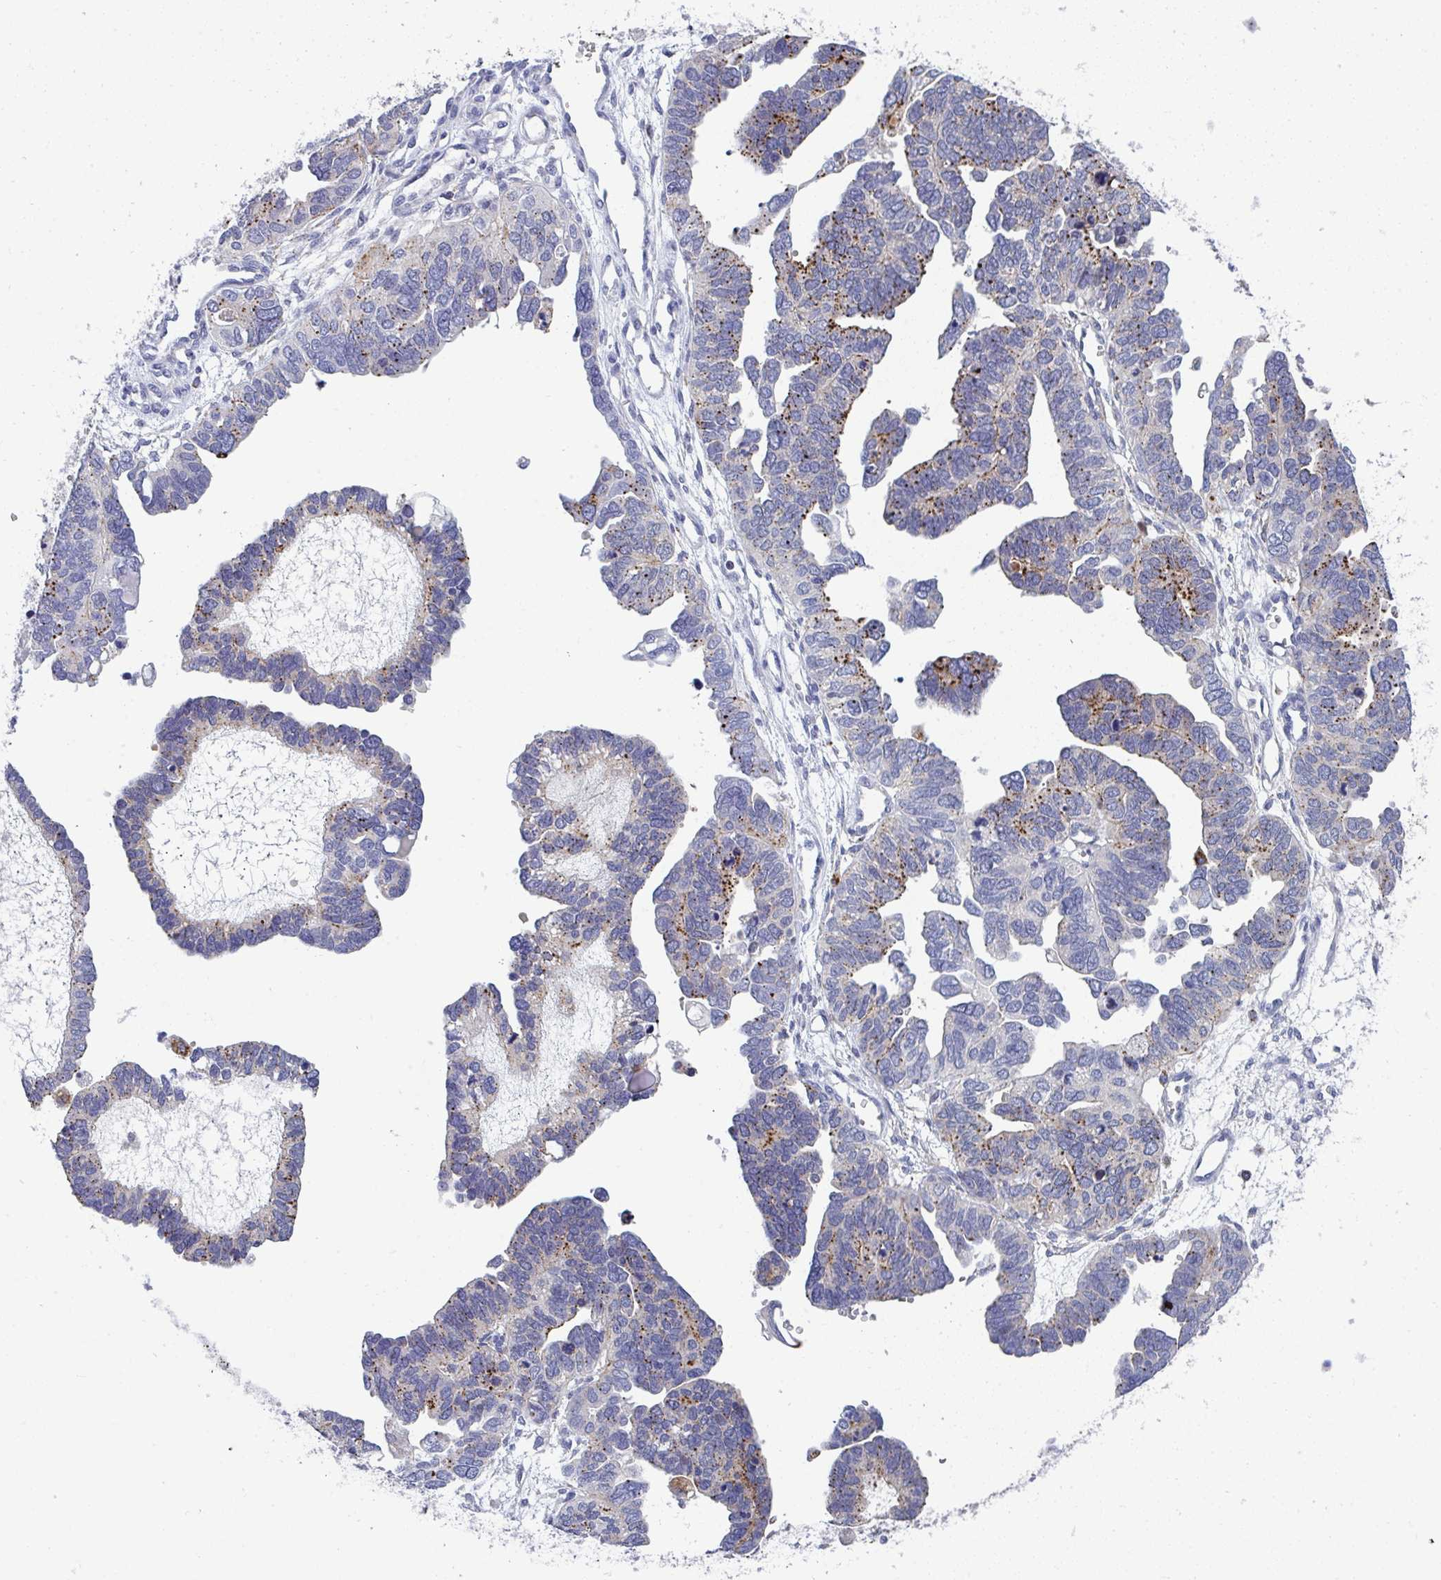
{"staining": {"intensity": "moderate", "quantity": "<25%", "location": "cytoplasmic/membranous"}, "tissue": "ovarian cancer", "cell_type": "Tumor cells", "image_type": "cancer", "snomed": [{"axis": "morphology", "description": "Cystadenocarcinoma, serous, NOS"}, {"axis": "topography", "description": "Ovary"}], "caption": "Ovarian cancer was stained to show a protein in brown. There is low levels of moderate cytoplasmic/membranous expression in about <25% of tumor cells.", "gene": "AOC2", "patient": {"sex": "female", "age": 51}}